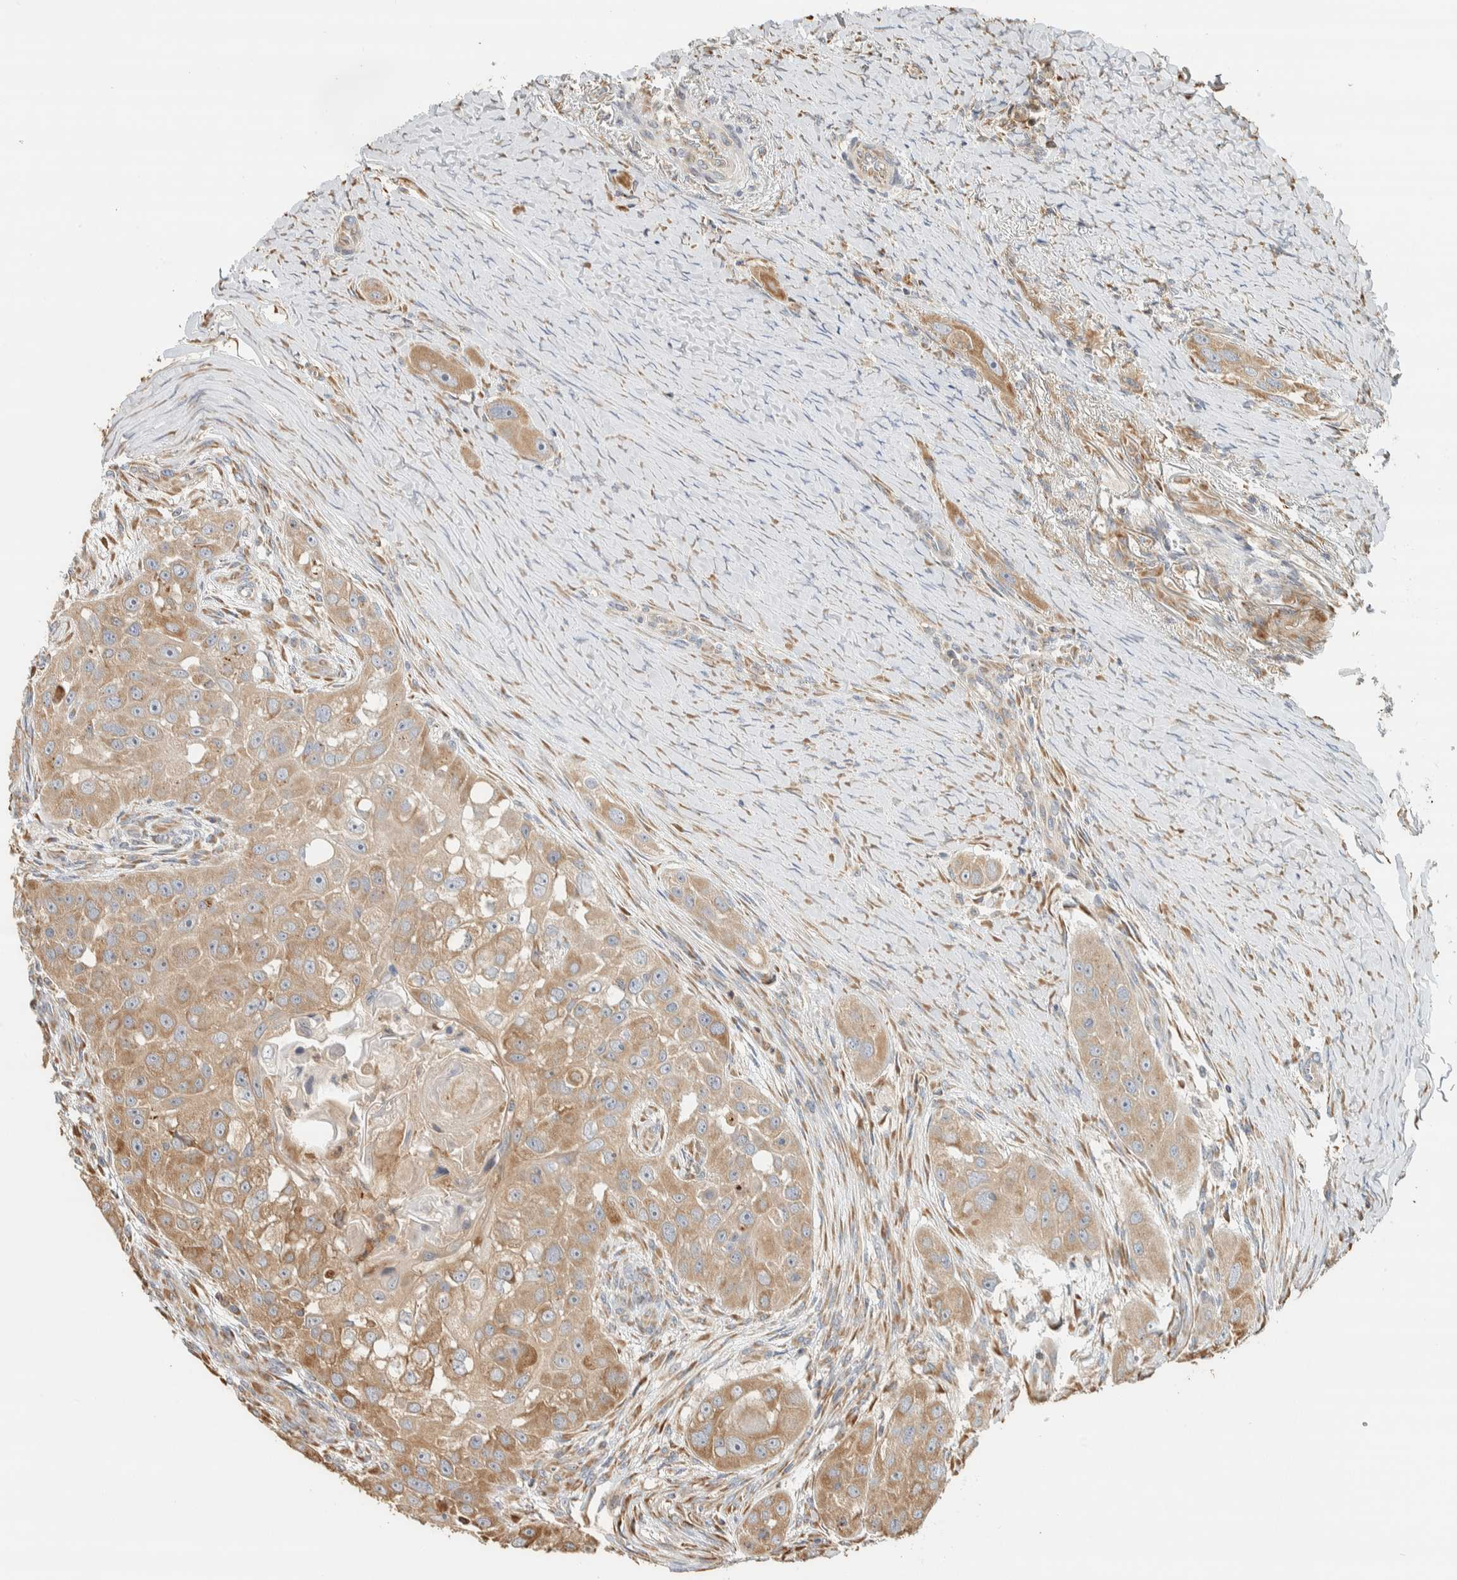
{"staining": {"intensity": "moderate", "quantity": ">75%", "location": "cytoplasmic/membranous"}, "tissue": "head and neck cancer", "cell_type": "Tumor cells", "image_type": "cancer", "snomed": [{"axis": "morphology", "description": "Normal tissue, NOS"}, {"axis": "morphology", "description": "Squamous cell carcinoma, NOS"}, {"axis": "topography", "description": "Skeletal muscle"}, {"axis": "topography", "description": "Head-Neck"}], "caption": "Immunohistochemical staining of human head and neck cancer (squamous cell carcinoma) exhibits moderate cytoplasmic/membranous protein staining in about >75% of tumor cells.", "gene": "RAB11FIP1", "patient": {"sex": "male", "age": 51}}